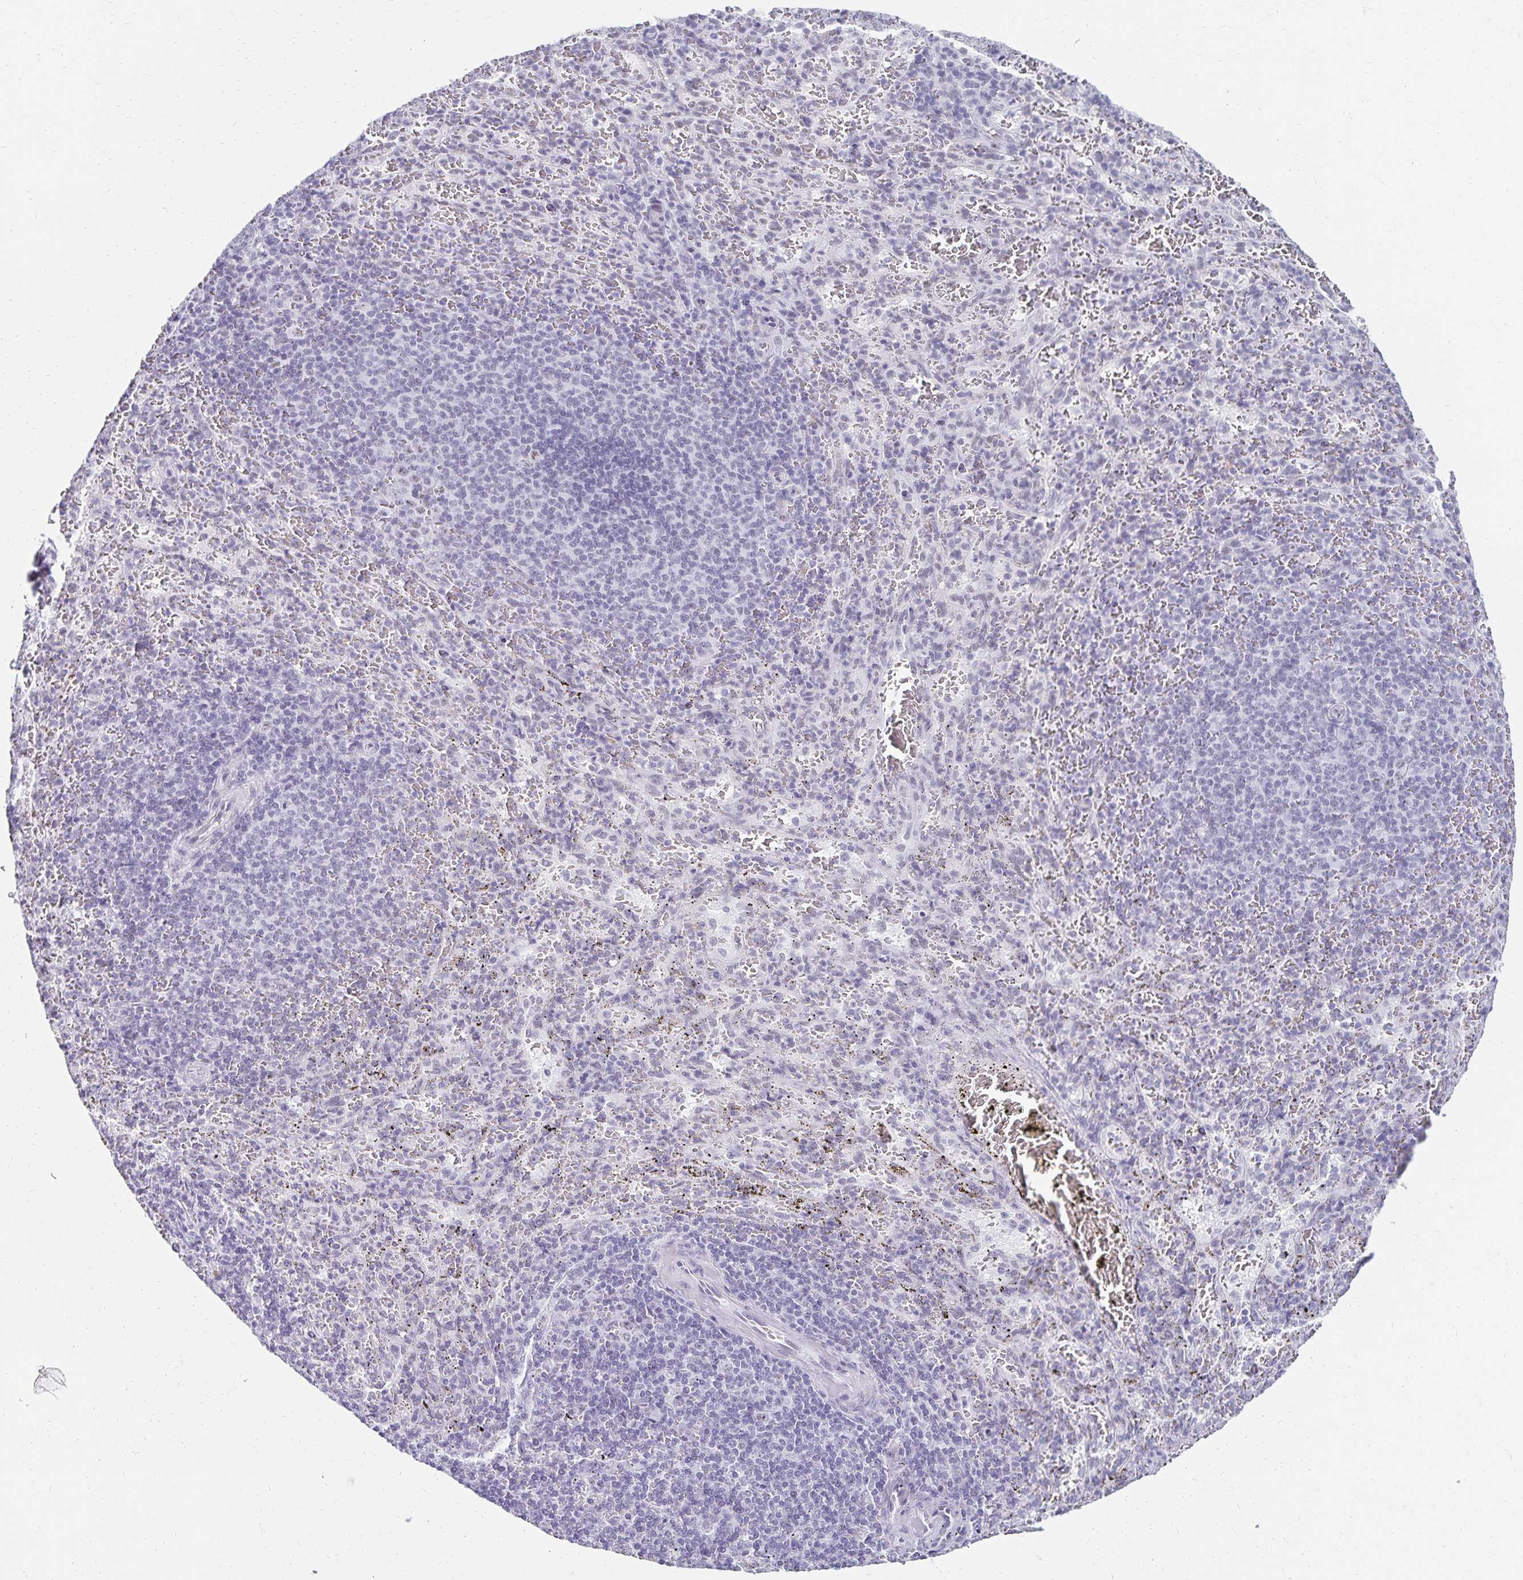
{"staining": {"intensity": "negative", "quantity": "none", "location": "none"}, "tissue": "spleen", "cell_type": "Cells in red pulp", "image_type": "normal", "snomed": [{"axis": "morphology", "description": "Normal tissue, NOS"}, {"axis": "topography", "description": "Spleen"}], "caption": "Immunohistochemistry of unremarkable spleen shows no positivity in cells in red pulp.", "gene": "C20orf85", "patient": {"sex": "male", "age": 57}}